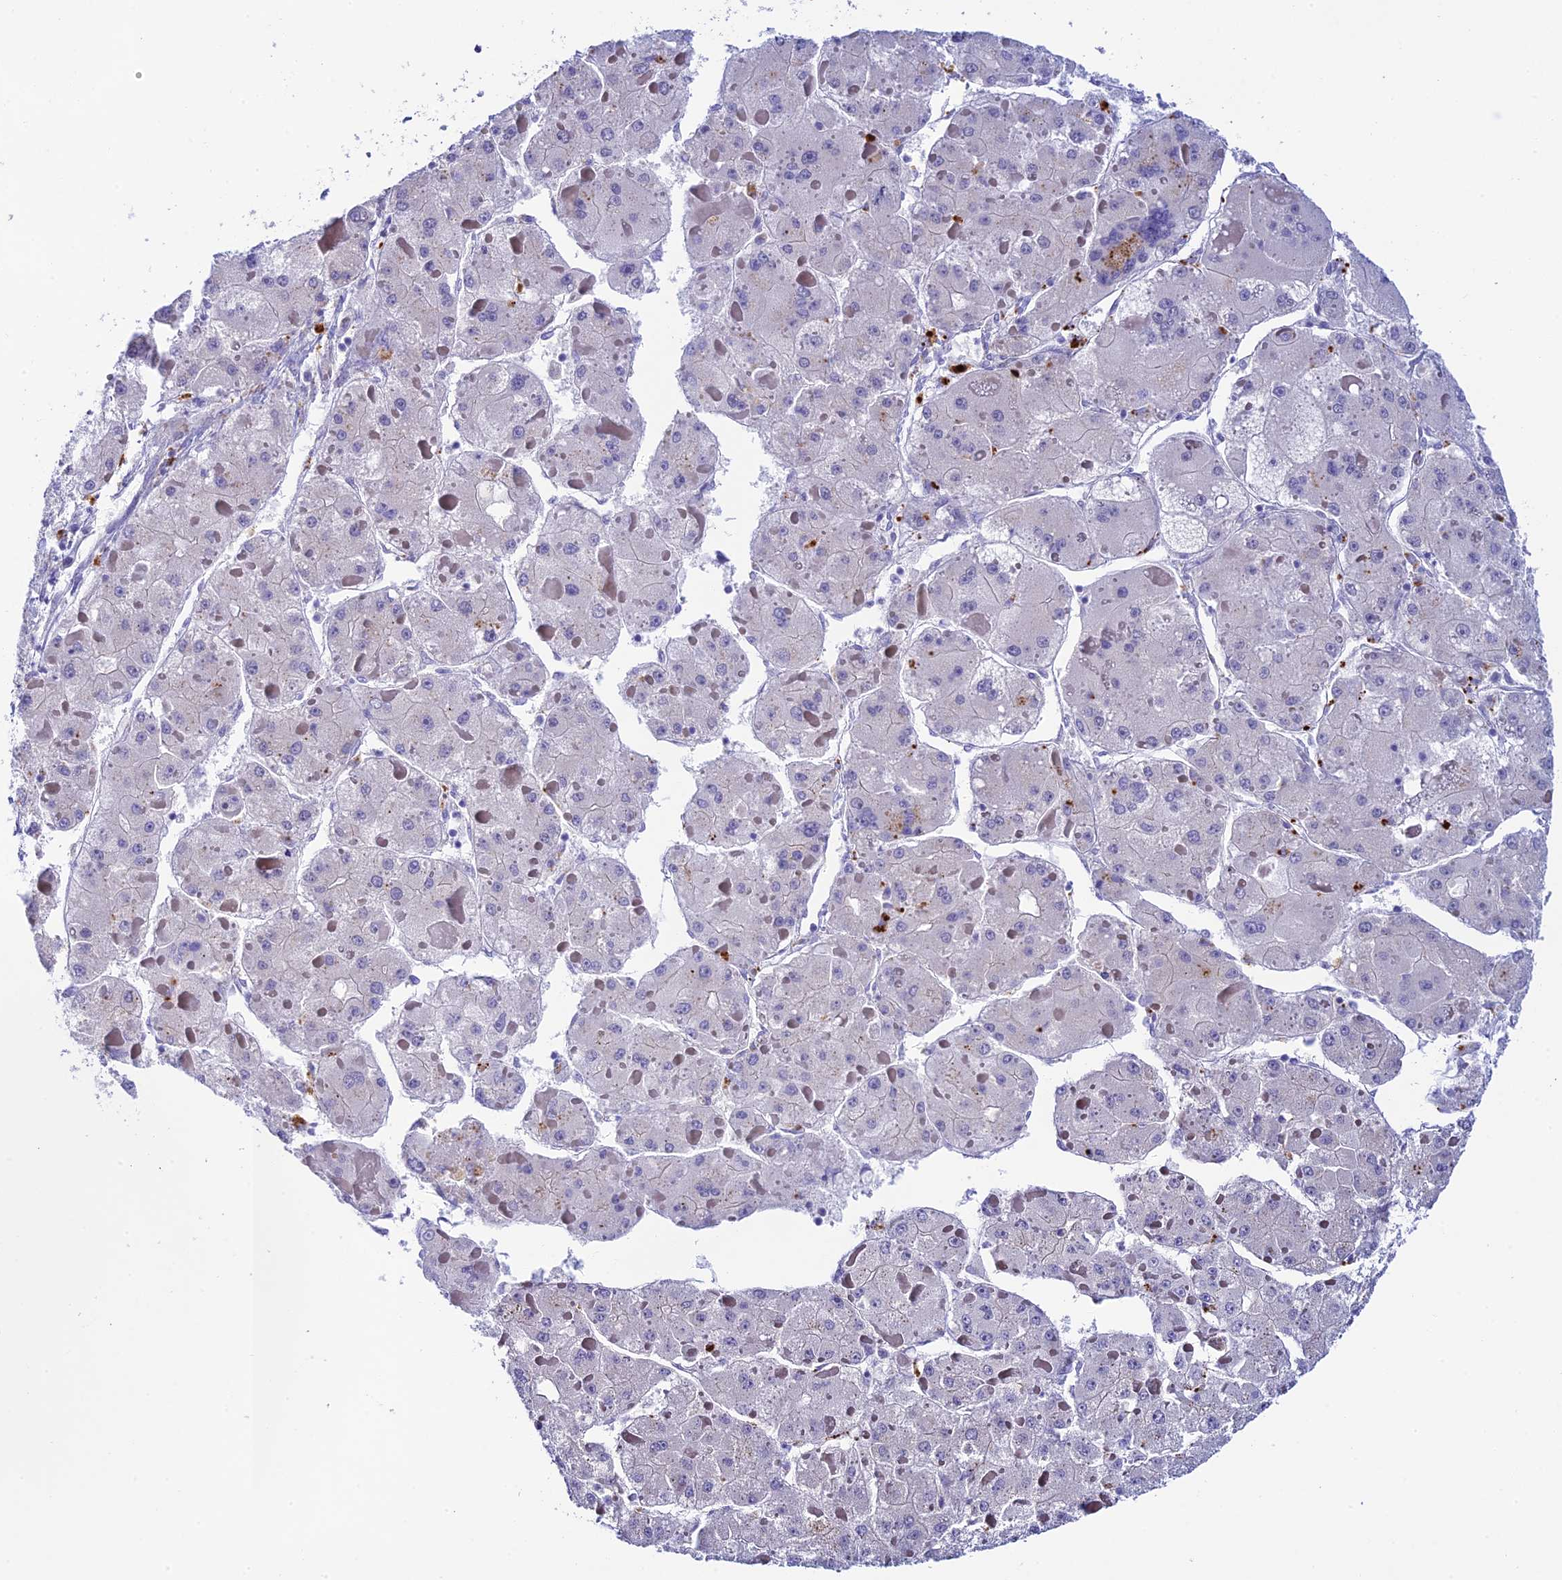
{"staining": {"intensity": "negative", "quantity": "none", "location": "none"}, "tissue": "liver cancer", "cell_type": "Tumor cells", "image_type": "cancer", "snomed": [{"axis": "morphology", "description": "Carcinoma, Hepatocellular, NOS"}, {"axis": "topography", "description": "Liver"}], "caption": "Immunohistochemical staining of human liver cancer exhibits no significant expression in tumor cells. (DAB (3,3'-diaminobenzidine) immunohistochemistry (IHC) visualized using brightfield microscopy, high magnification).", "gene": "RASGEF1B", "patient": {"sex": "female", "age": 73}}